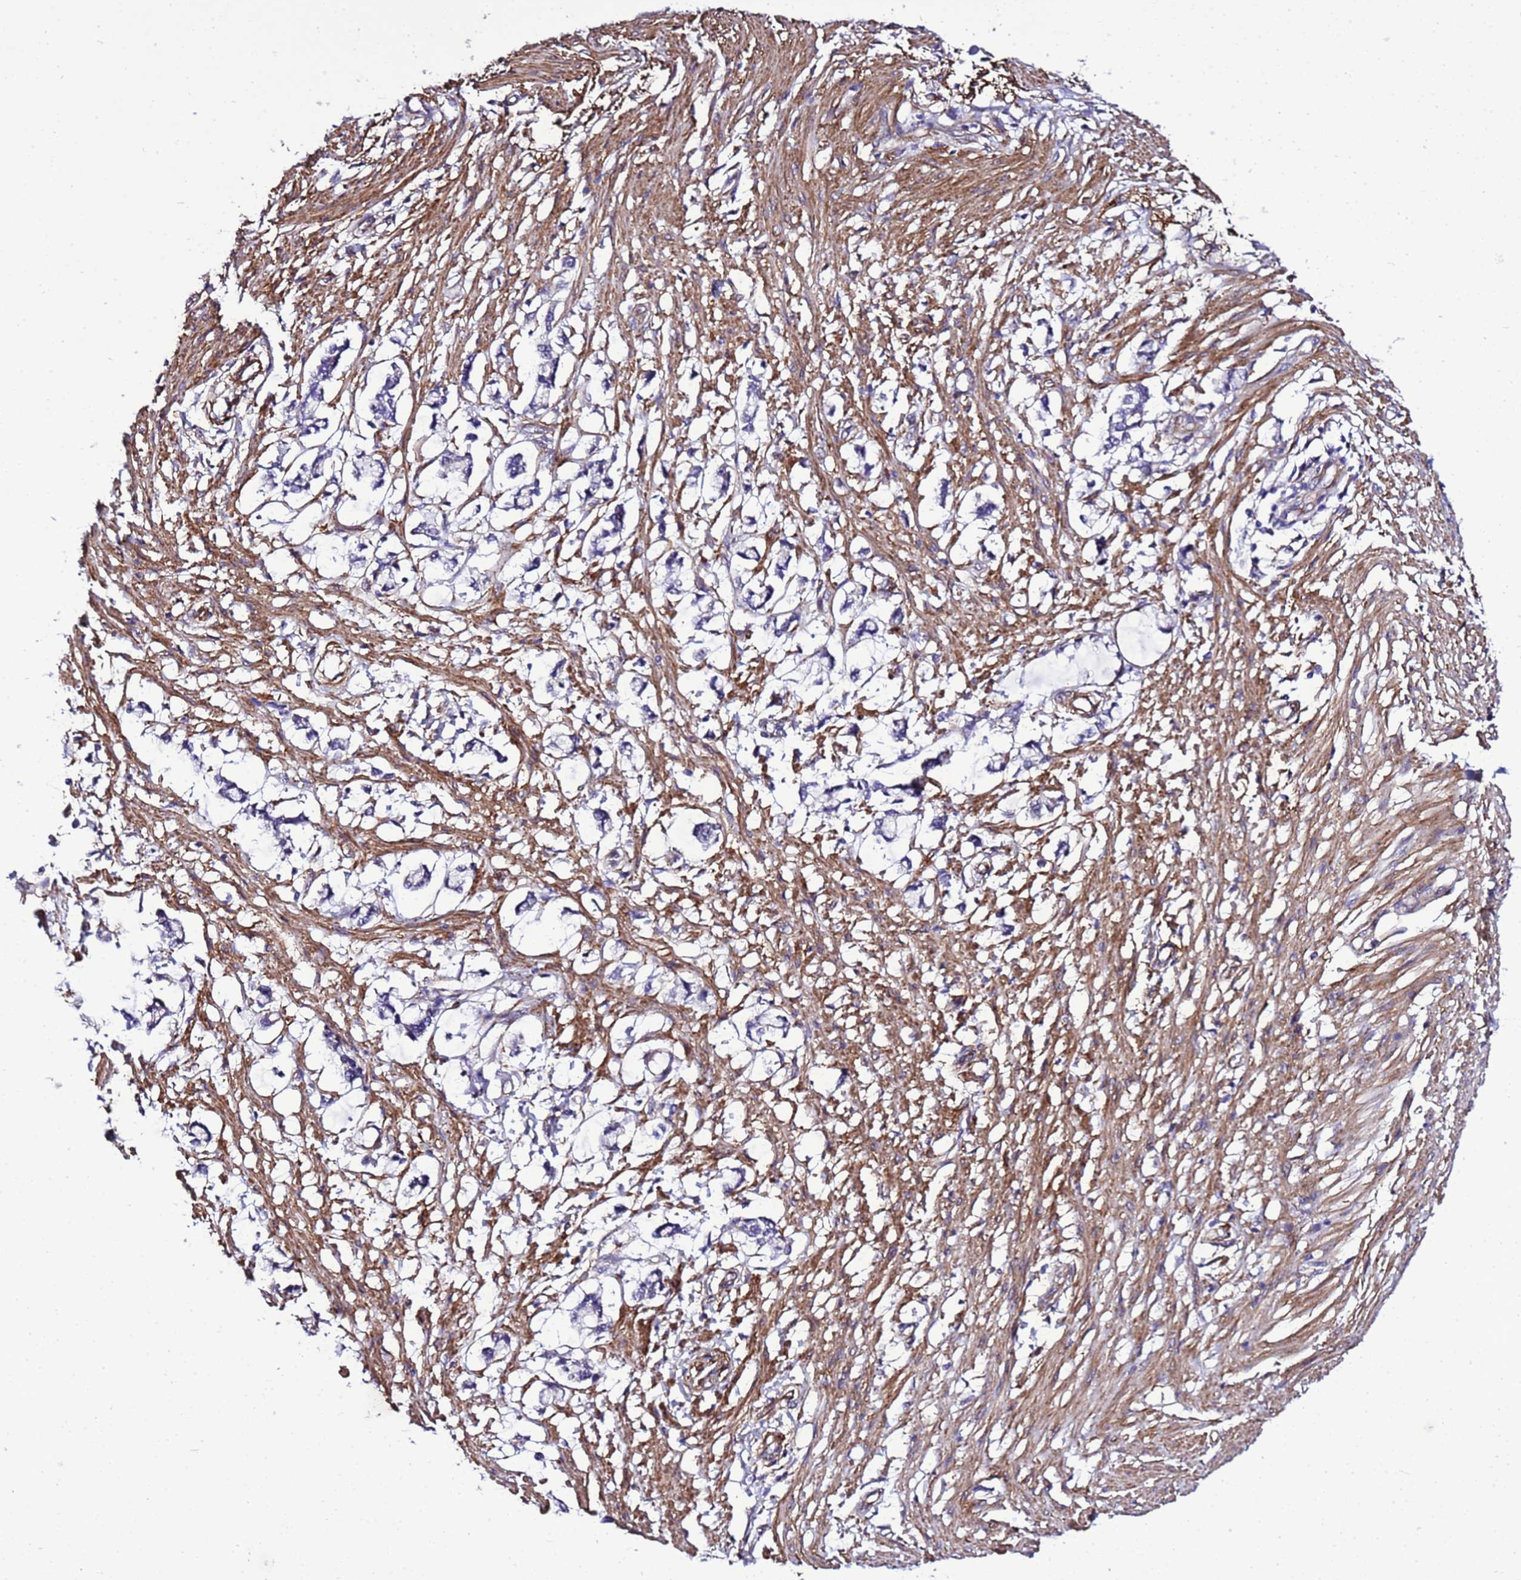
{"staining": {"intensity": "moderate", "quantity": ">75%", "location": "cytoplasmic/membranous"}, "tissue": "smooth muscle", "cell_type": "Smooth muscle cells", "image_type": "normal", "snomed": [{"axis": "morphology", "description": "Normal tissue, NOS"}, {"axis": "morphology", "description": "Adenocarcinoma, NOS"}, {"axis": "topography", "description": "Colon"}, {"axis": "topography", "description": "Peripheral nerve tissue"}], "caption": "IHC image of unremarkable smooth muscle stained for a protein (brown), which reveals medium levels of moderate cytoplasmic/membranous expression in about >75% of smooth muscle cells.", "gene": "GZF1", "patient": {"sex": "male", "age": 14}}